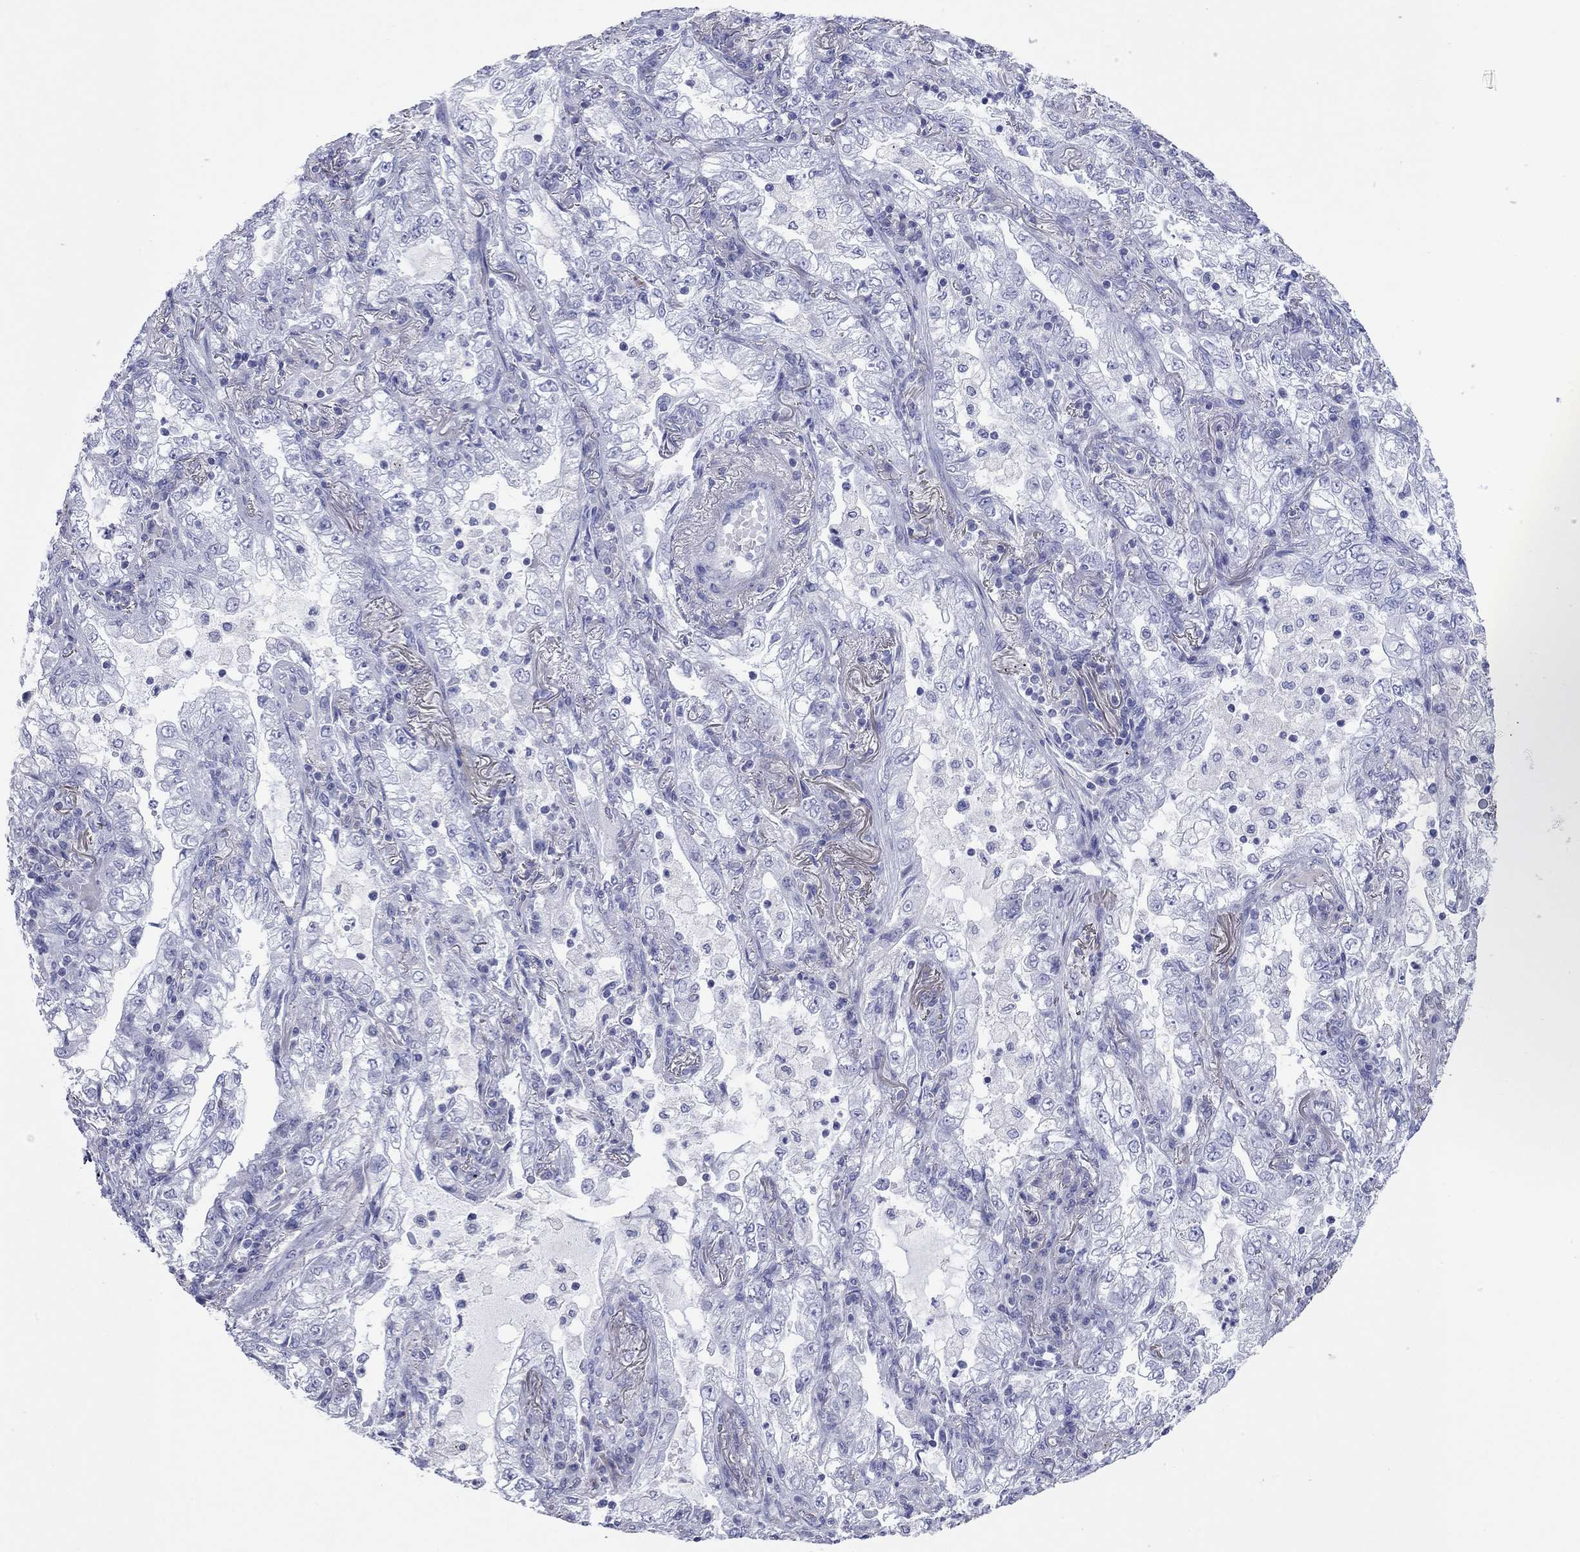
{"staining": {"intensity": "negative", "quantity": "none", "location": "none"}, "tissue": "lung cancer", "cell_type": "Tumor cells", "image_type": "cancer", "snomed": [{"axis": "morphology", "description": "Adenocarcinoma, NOS"}, {"axis": "topography", "description": "Lung"}], "caption": "Immunohistochemical staining of adenocarcinoma (lung) shows no significant expression in tumor cells.", "gene": "VSIG10", "patient": {"sex": "female", "age": 73}}